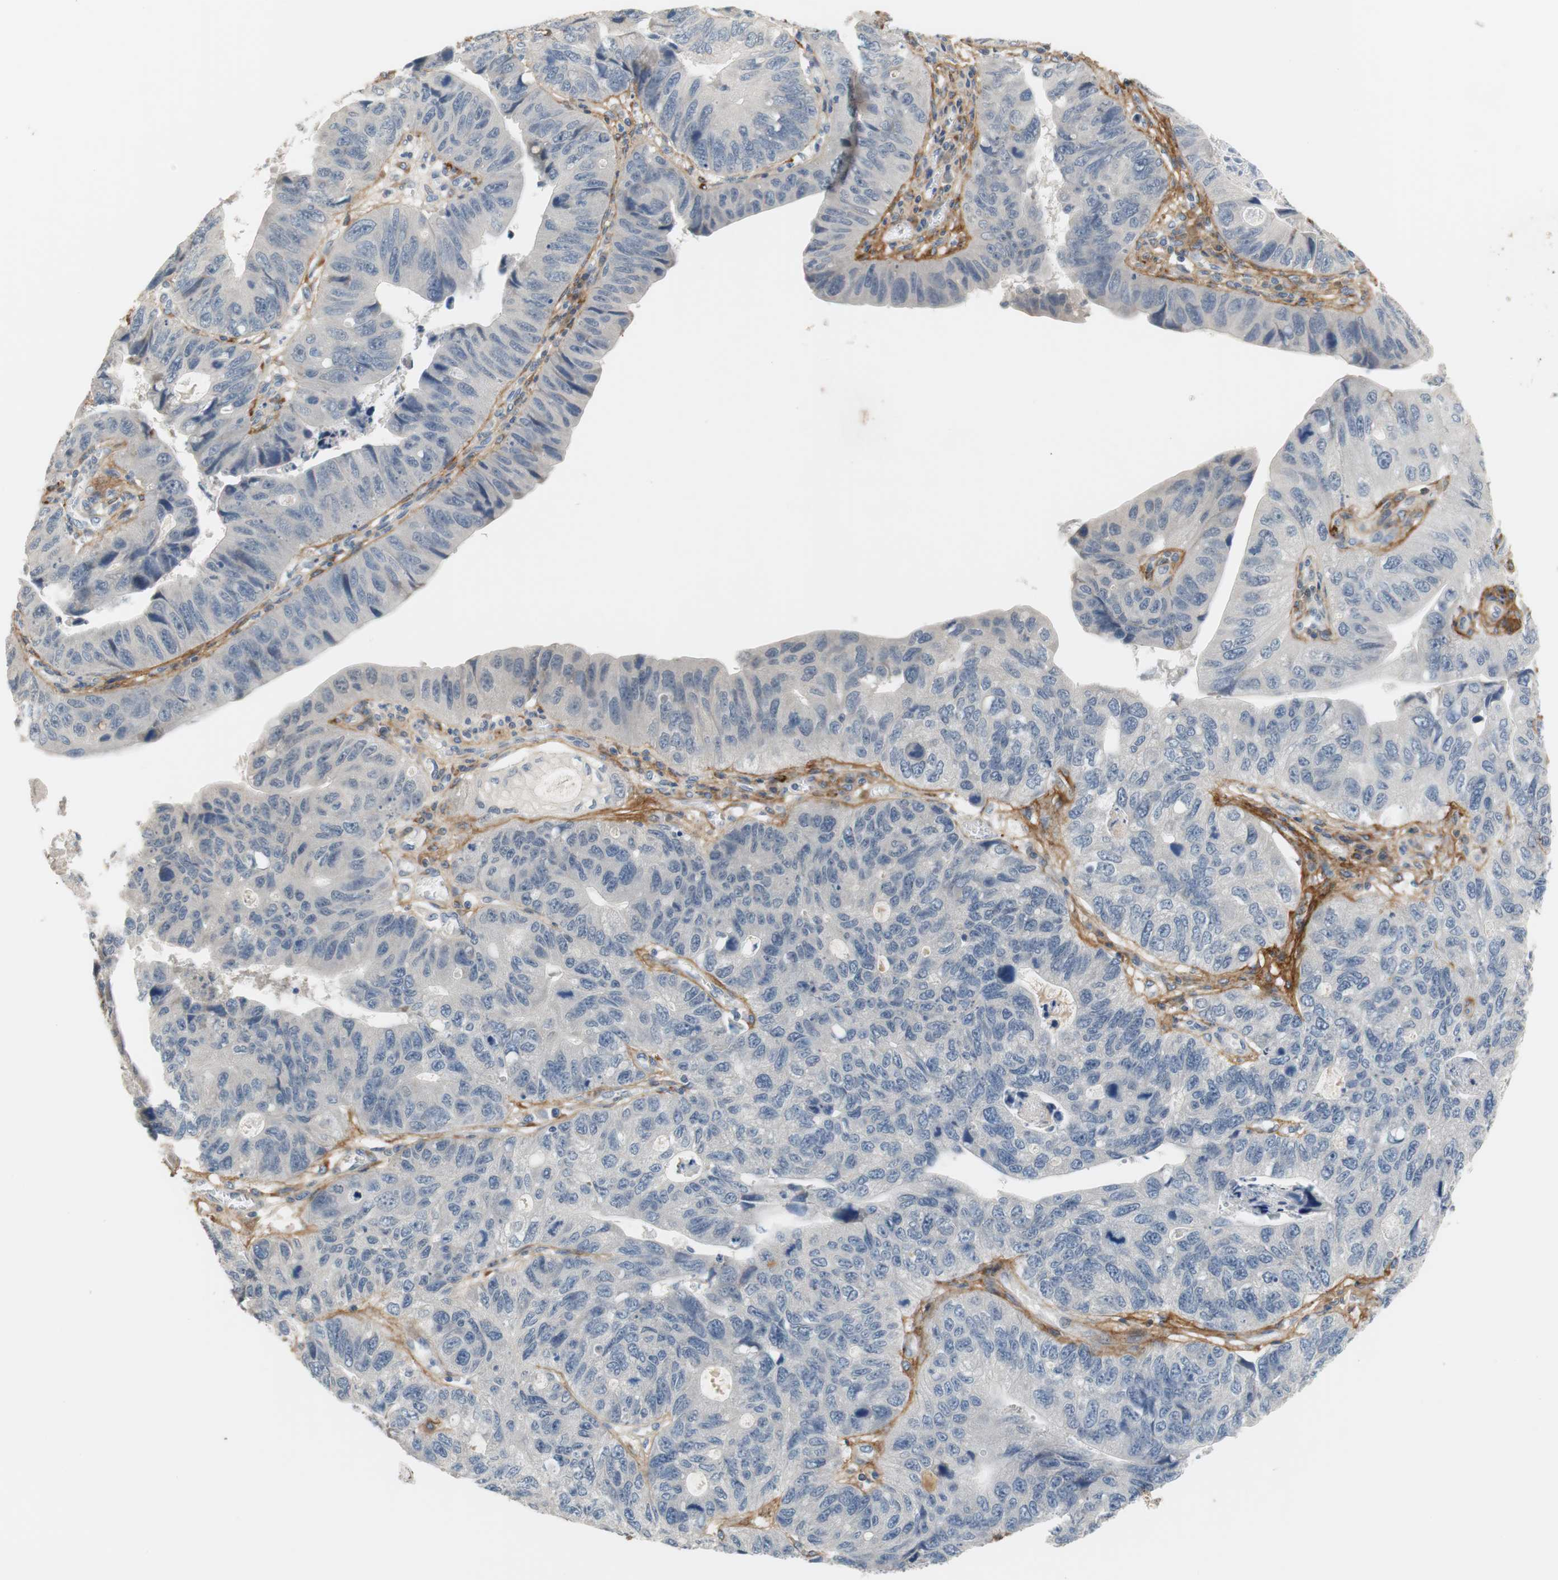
{"staining": {"intensity": "negative", "quantity": "none", "location": "none"}, "tissue": "stomach cancer", "cell_type": "Tumor cells", "image_type": "cancer", "snomed": [{"axis": "morphology", "description": "Adenocarcinoma, NOS"}, {"axis": "topography", "description": "Stomach"}], "caption": "DAB (3,3'-diaminobenzidine) immunohistochemical staining of human stomach adenocarcinoma demonstrates no significant positivity in tumor cells.", "gene": "COL12A1", "patient": {"sex": "male", "age": 59}}